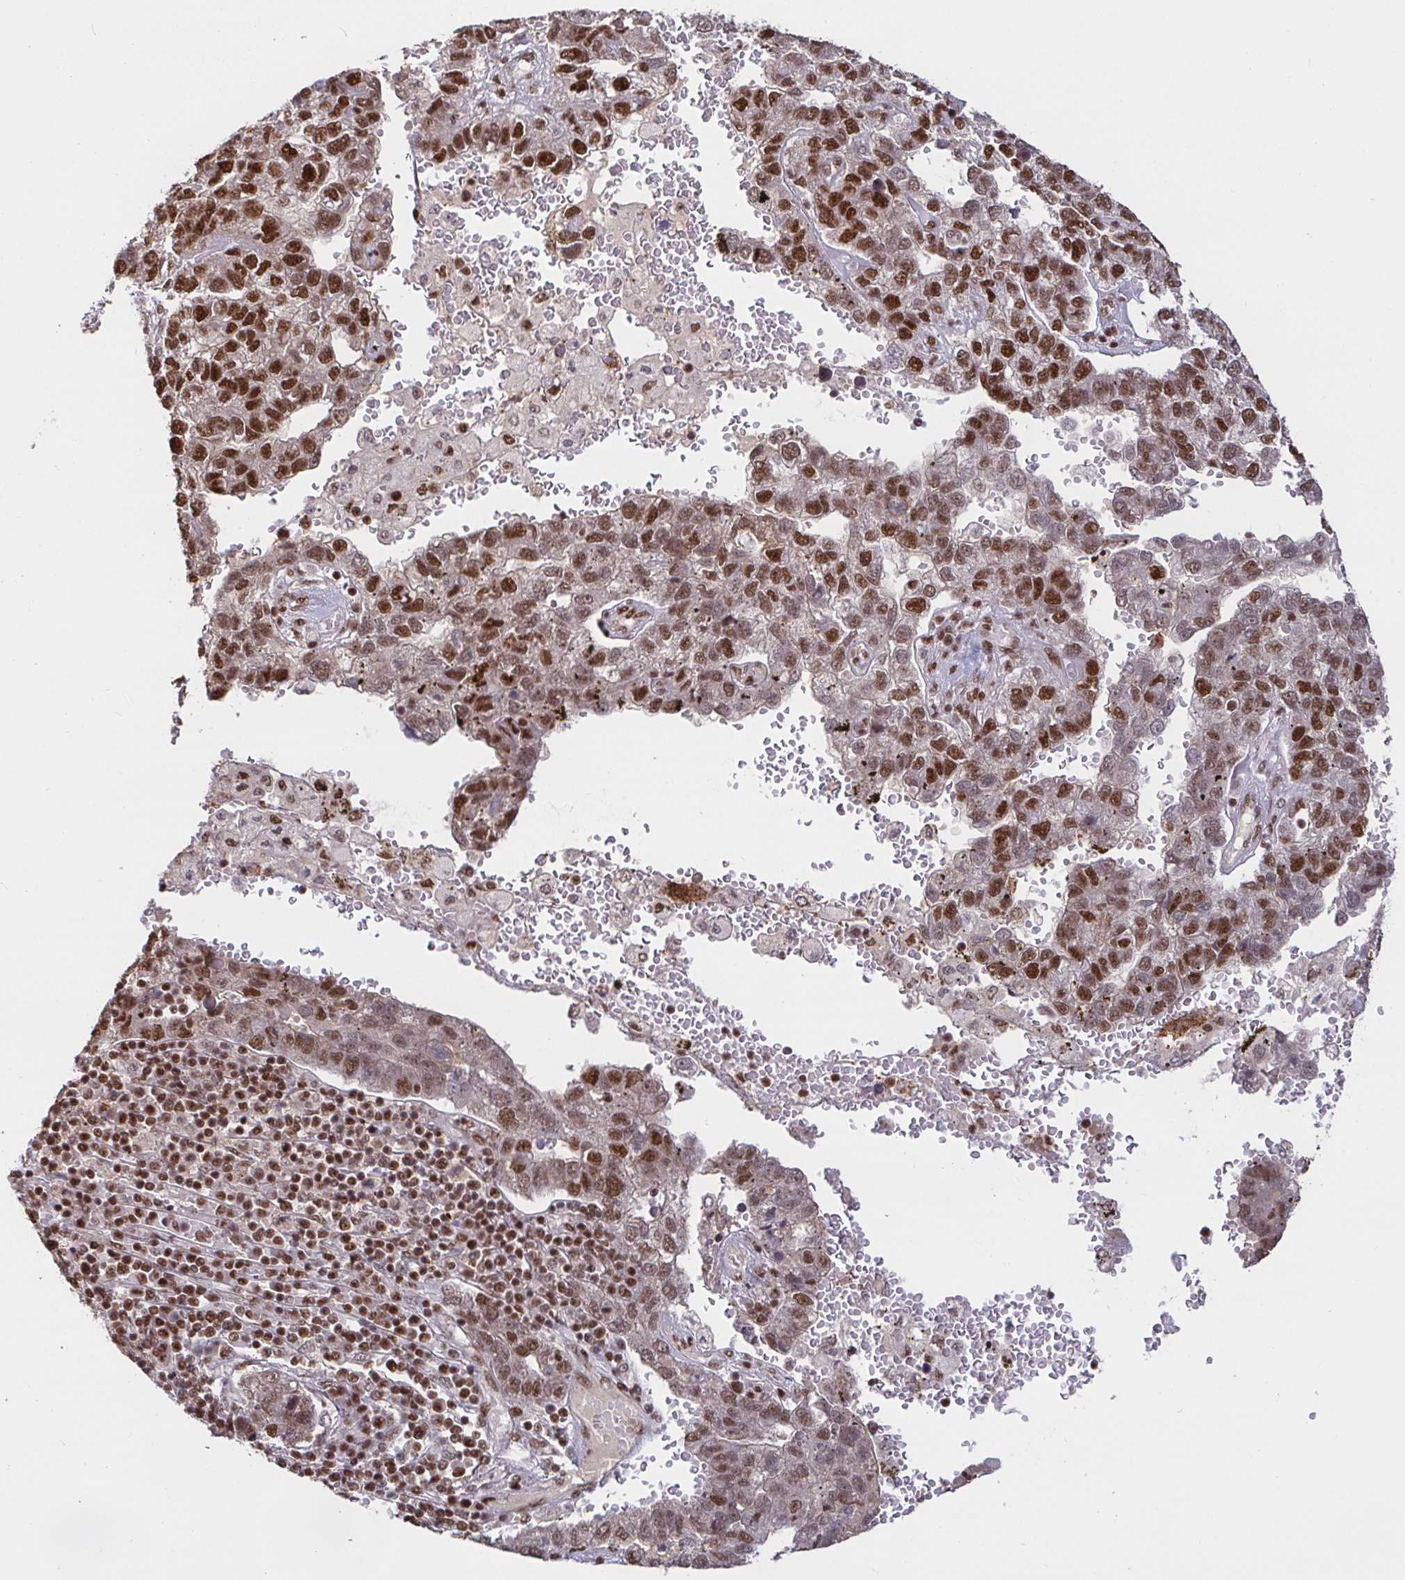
{"staining": {"intensity": "moderate", "quantity": ">75%", "location": "nuclear"}, "tissue": "pancreatic cancer", "cell_type": "Tumor cells", "image_type": "cancer", "snomed": [{"axis": "morphology", "description": "Adenocarcinoma, NOS"}, {"axis": "topography", "description": "Pancreas"}], "caption": "The immunohistochemical stain shows moderate nuclear expression in tumor cells of pancreatic cancer tissue. (Brightfield microscopy of DAB IHC at high magnification).", "gene": "SP3", "patient": {"sex": "female", "age": 61}}